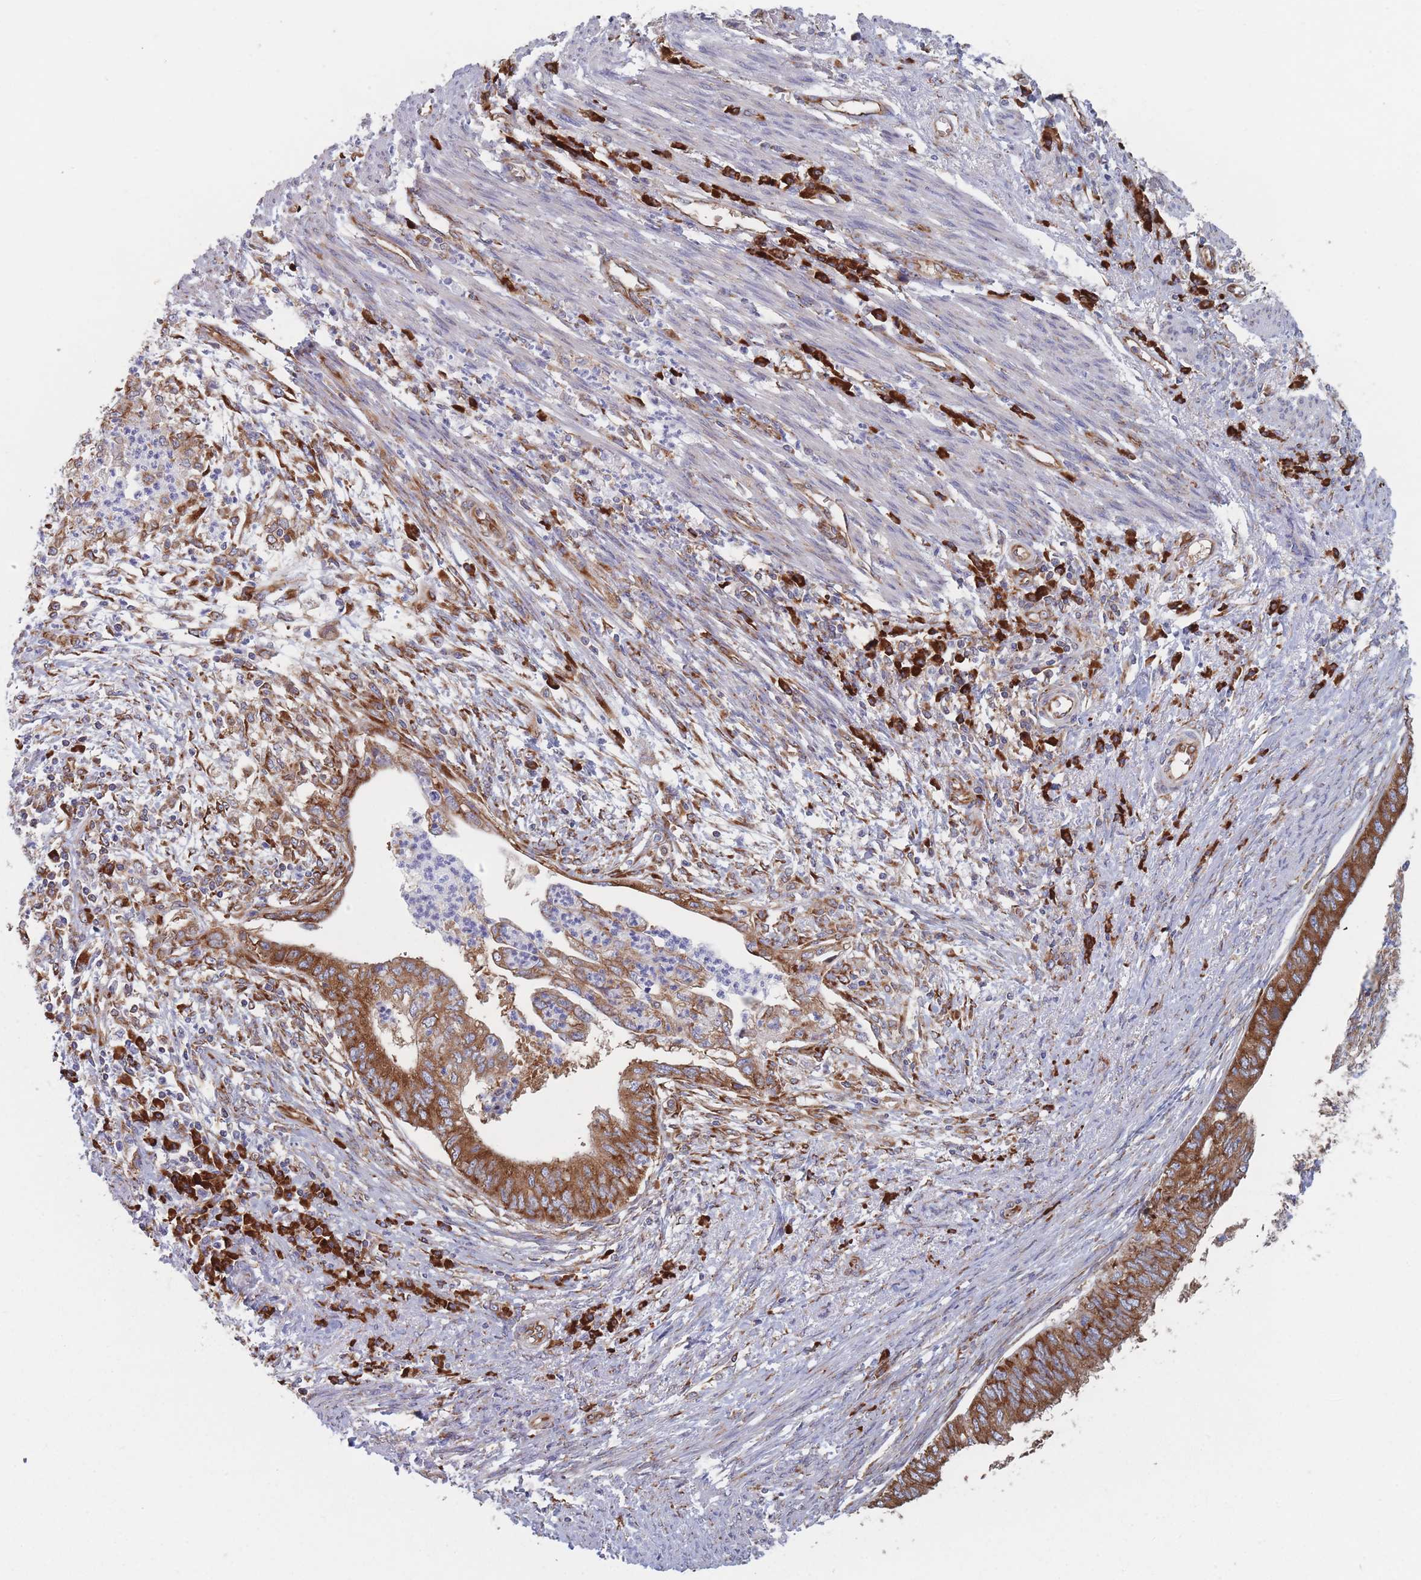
{"staining": {"intensity": "strong", "quantity": ">75%", "location": "cytoplasmic/membranous"}, "tissue": "endometrial cancer", "cell_type": "Tumor cells", "image_type": "cancer", "snomed": [{"axis": "morphology", "description": "Adenocarcinoma, NOS"}, {"axis": "topography", "description": "Endometrium"}], "caption": "High-magnification brightfield microscopy of adenocarcinoma (endometrial) stained with DAB (brown) and counterstained with hematoxylin (blue). tumor cells exhibit strong cytoplasmic/membranous positivity is identified in about>75% of cells.", "gene": "EEF1B2", "patient": {"sex": "female", "age": 68}}